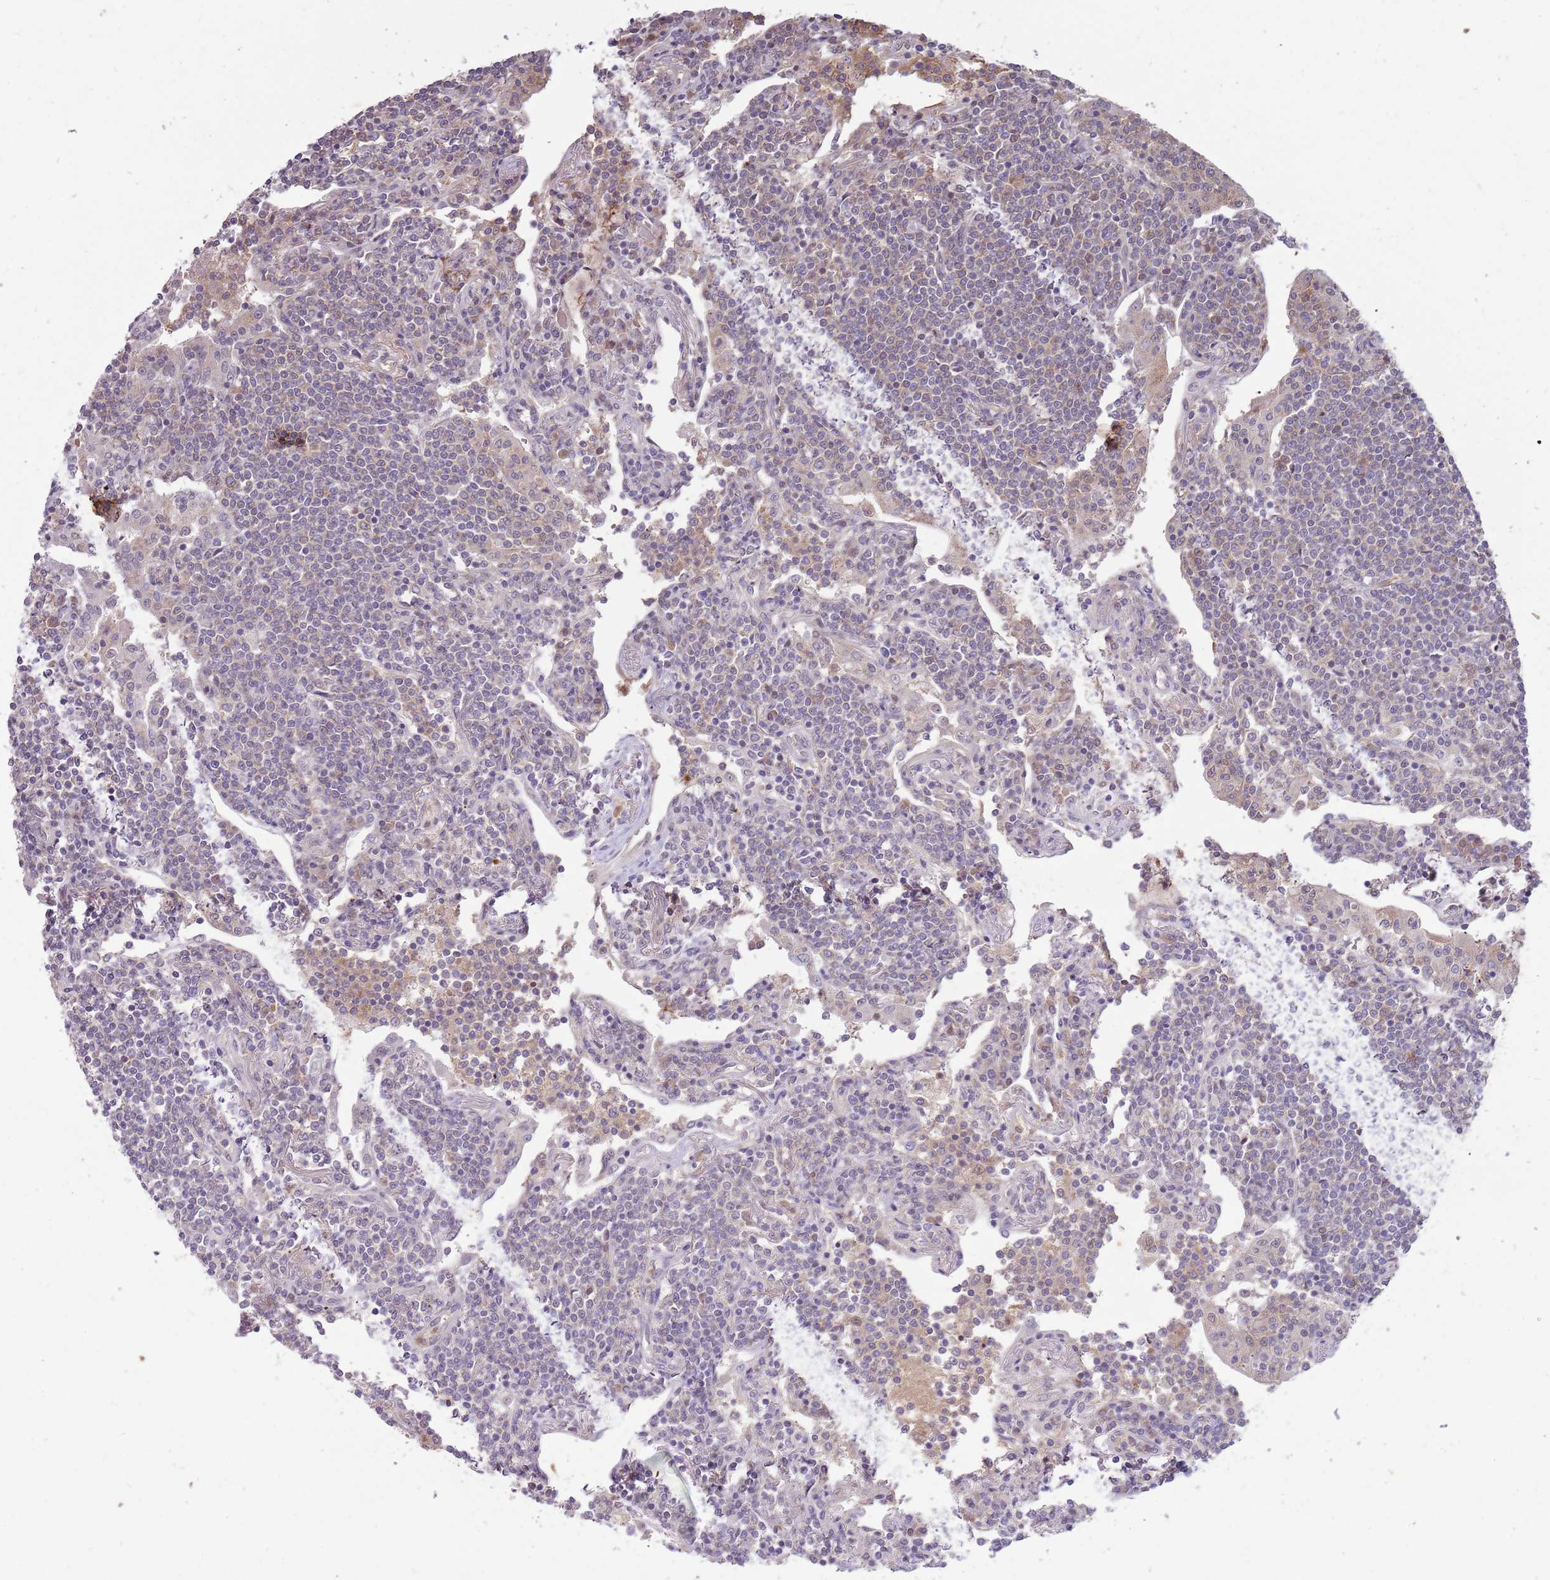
{"staining": {"intensity": "negative", "quantity": "none", "location": "none"}, "tissue": "lymphoma", "cell_type": "Tumor cells", "image_type": "cancer", "snomed": [{"axis": "morphology", "description": "Malignant lymphoma, non-Hodgkin's type, Low grade"}, {"axis": "topography", "description": "Lung"}], "caption": "Histopathology image shows no significant protein staining in tumor cells of lymphoma.", "gene": "NBPF6", "patient": {"sex": "female", "age": 71}}